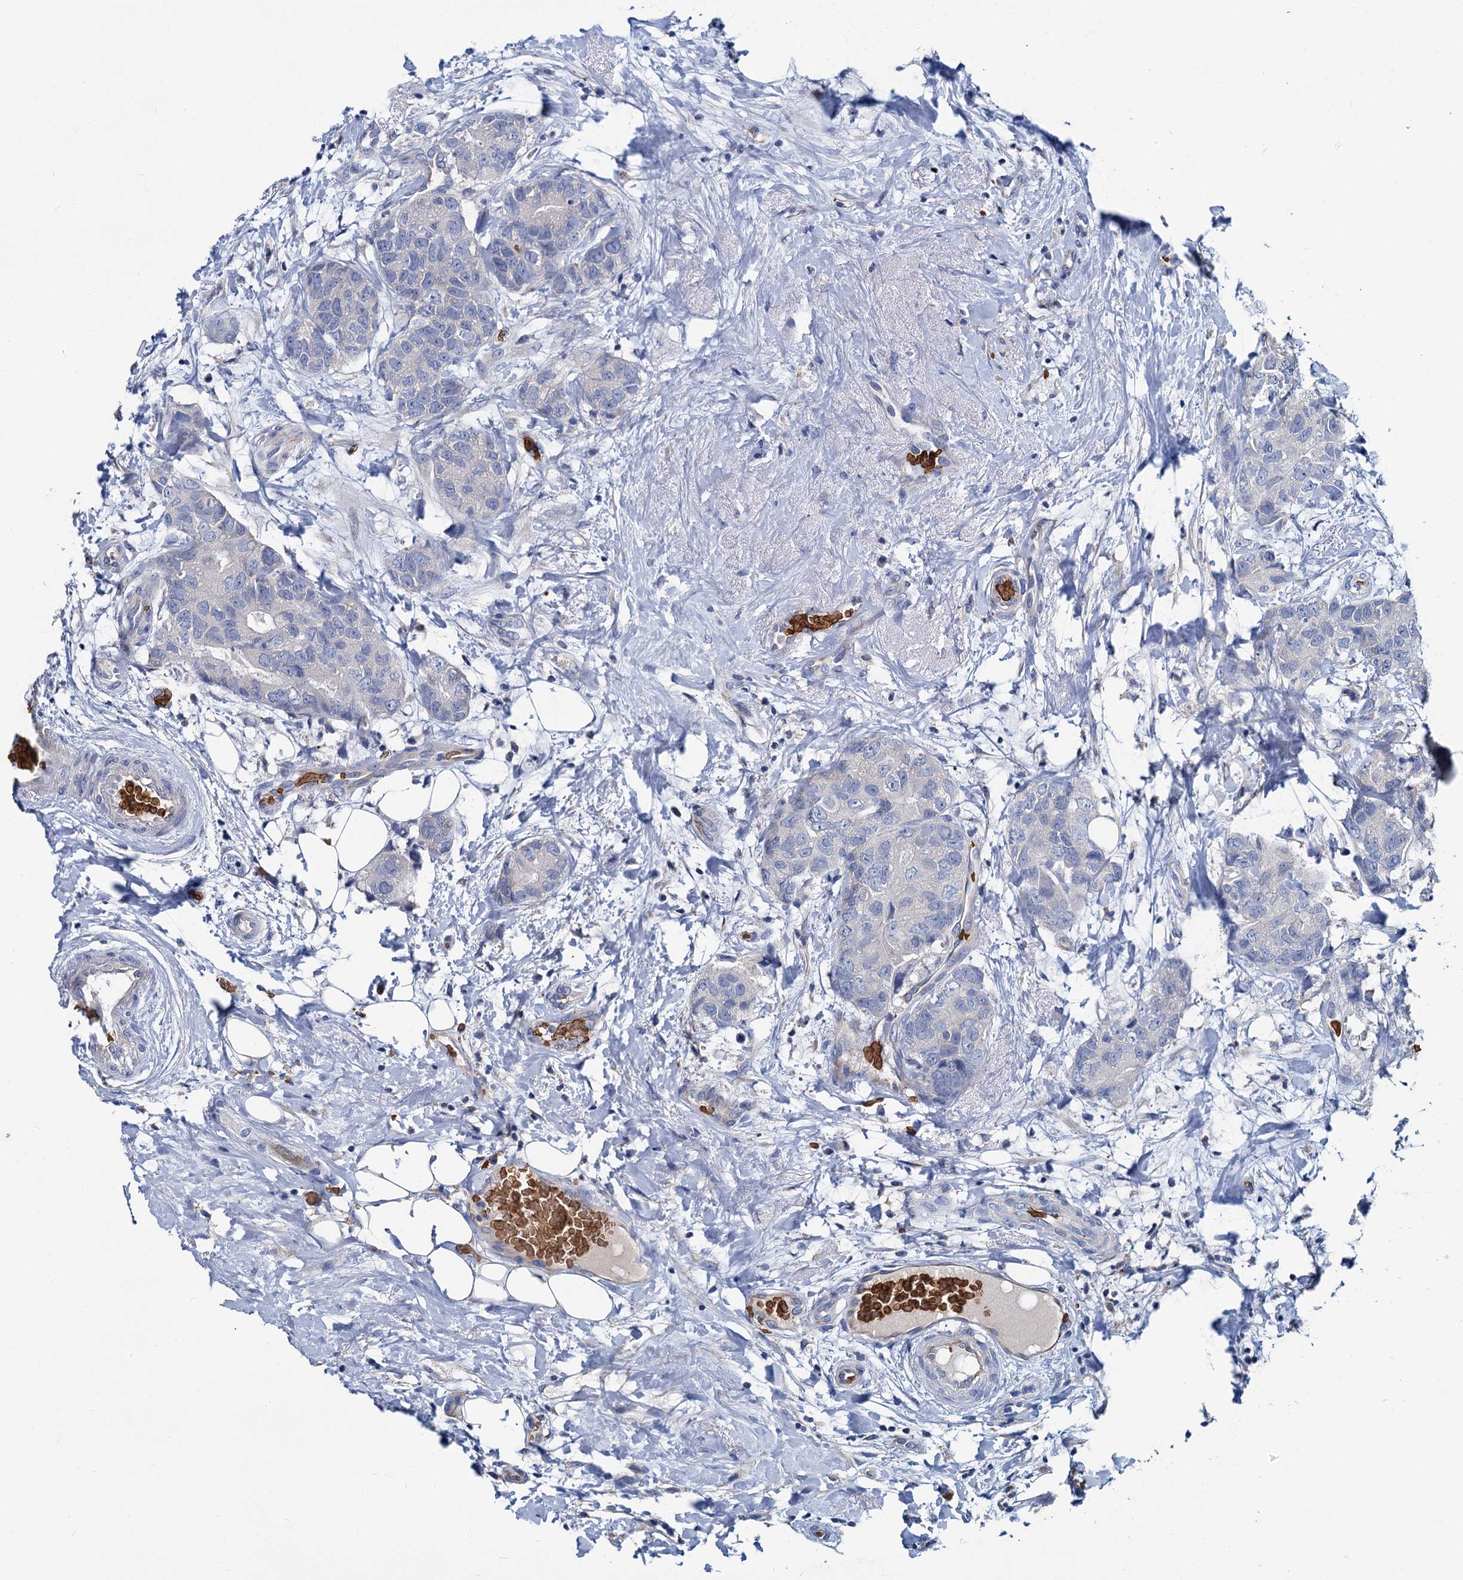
{"staining": {"intensity": "negative", "quantity": "none", "location": "none"}, "tissue": "breast cancer", "cell_type": "Tumor cells", "image_type": "cancer", "snomed": [{"axis": "morphology", "description": "Duct carcinoma"}, {"axis": "topography", "description": "Breast"}], "caption": "IHC micrograph of neoplastic tissue: human breast cancer (intraductal carcinoma) stained with DAB demonstrates no significant protein staining in tumor cells.", "gene": "ATG2A", "patient": {"sex": "female", "age": 62}}